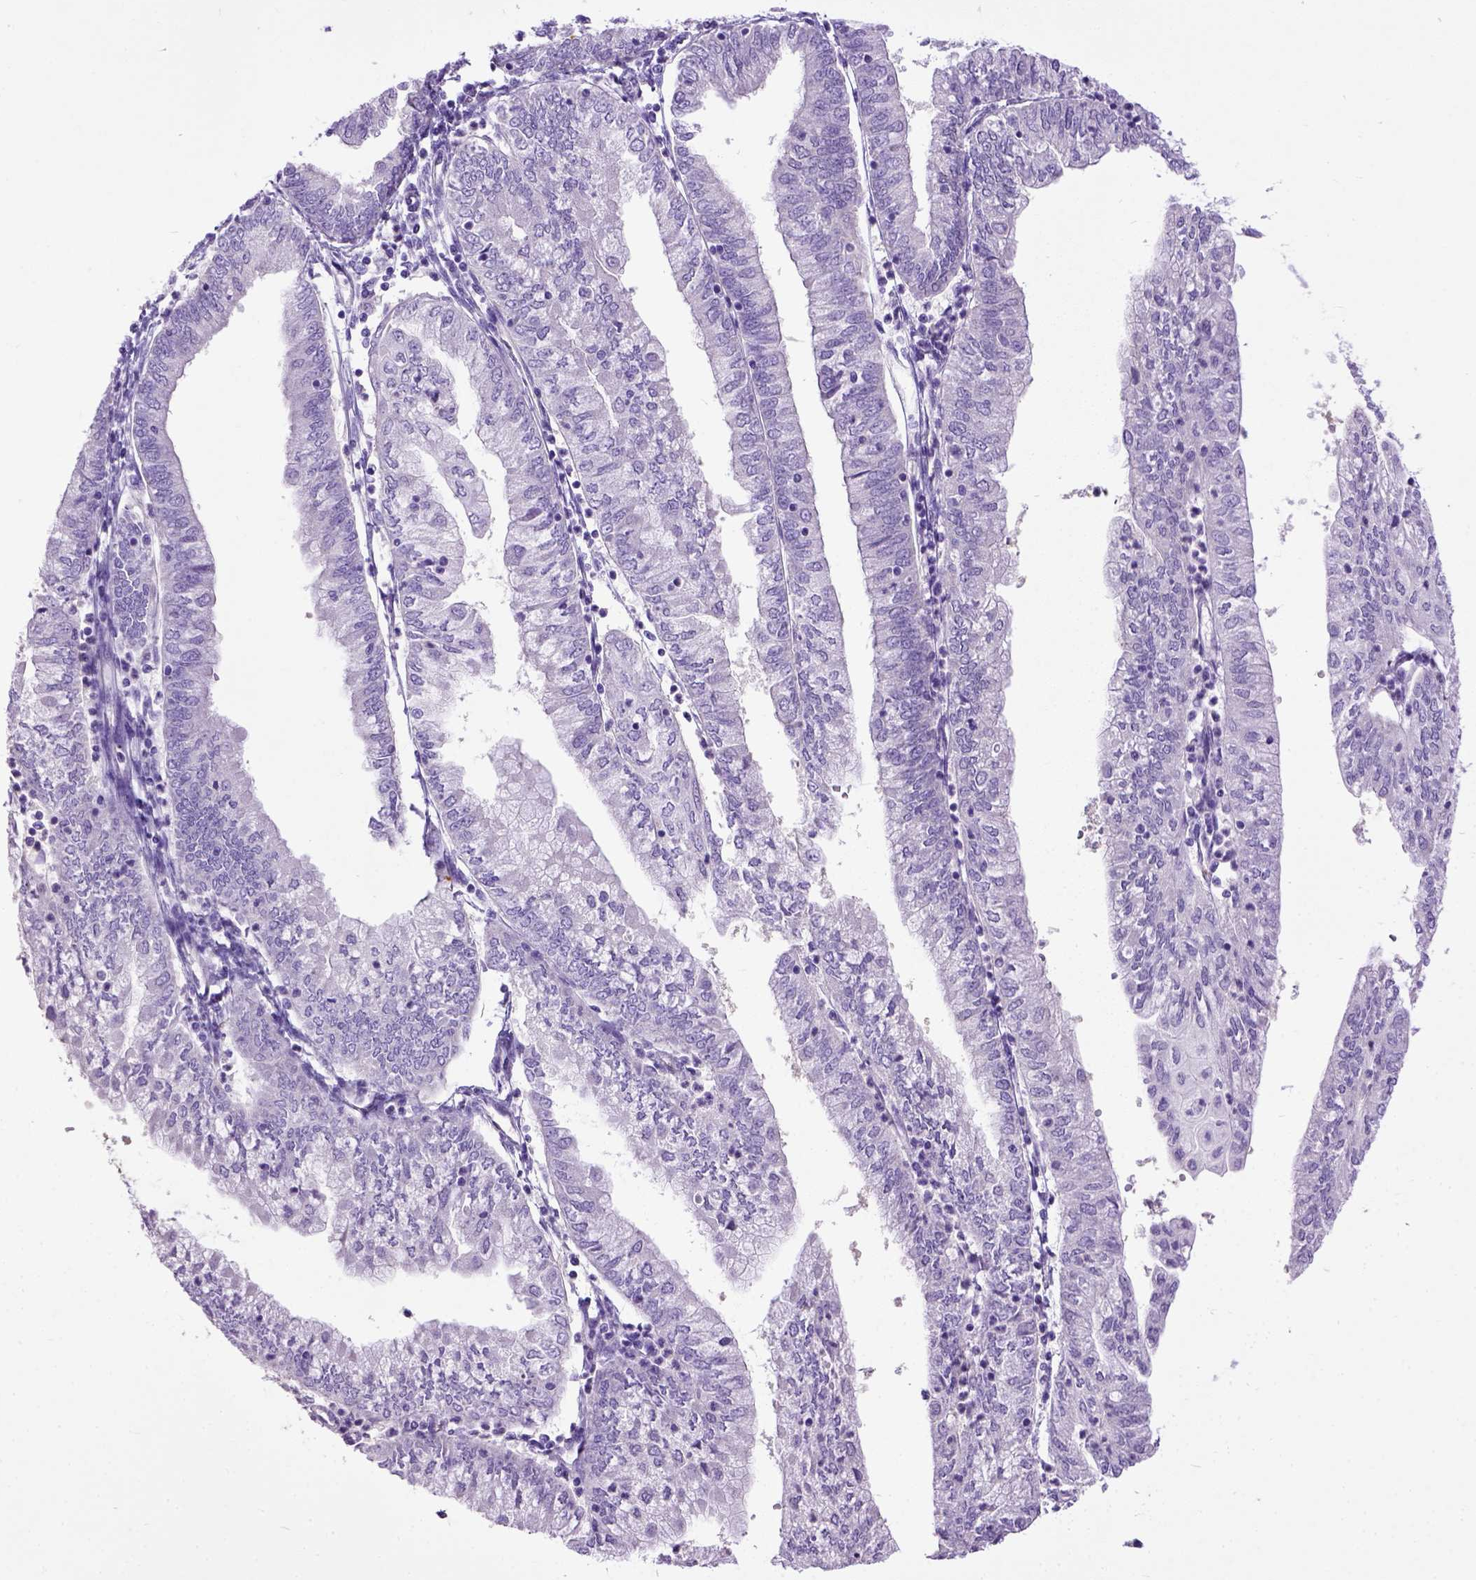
{"staining": {"intensity": "negative", "quantity": "none", "location": "none"}, "tissue": "endometrial cancer", "cell_type": "Tumor cells", "image_type": "cancer", "snomed": [{"axis": "morphology", "description": "Adenocarcinoma, NOS"}, {"axis": "topography", "description": "Endometrium"}], "caption": "Endometrial adenocarcinoma stained for a protein using IHC reveals no expression tumor cells.", "gene": "ADAMTS8", "patient": {"sex": "female", "age": 55}}